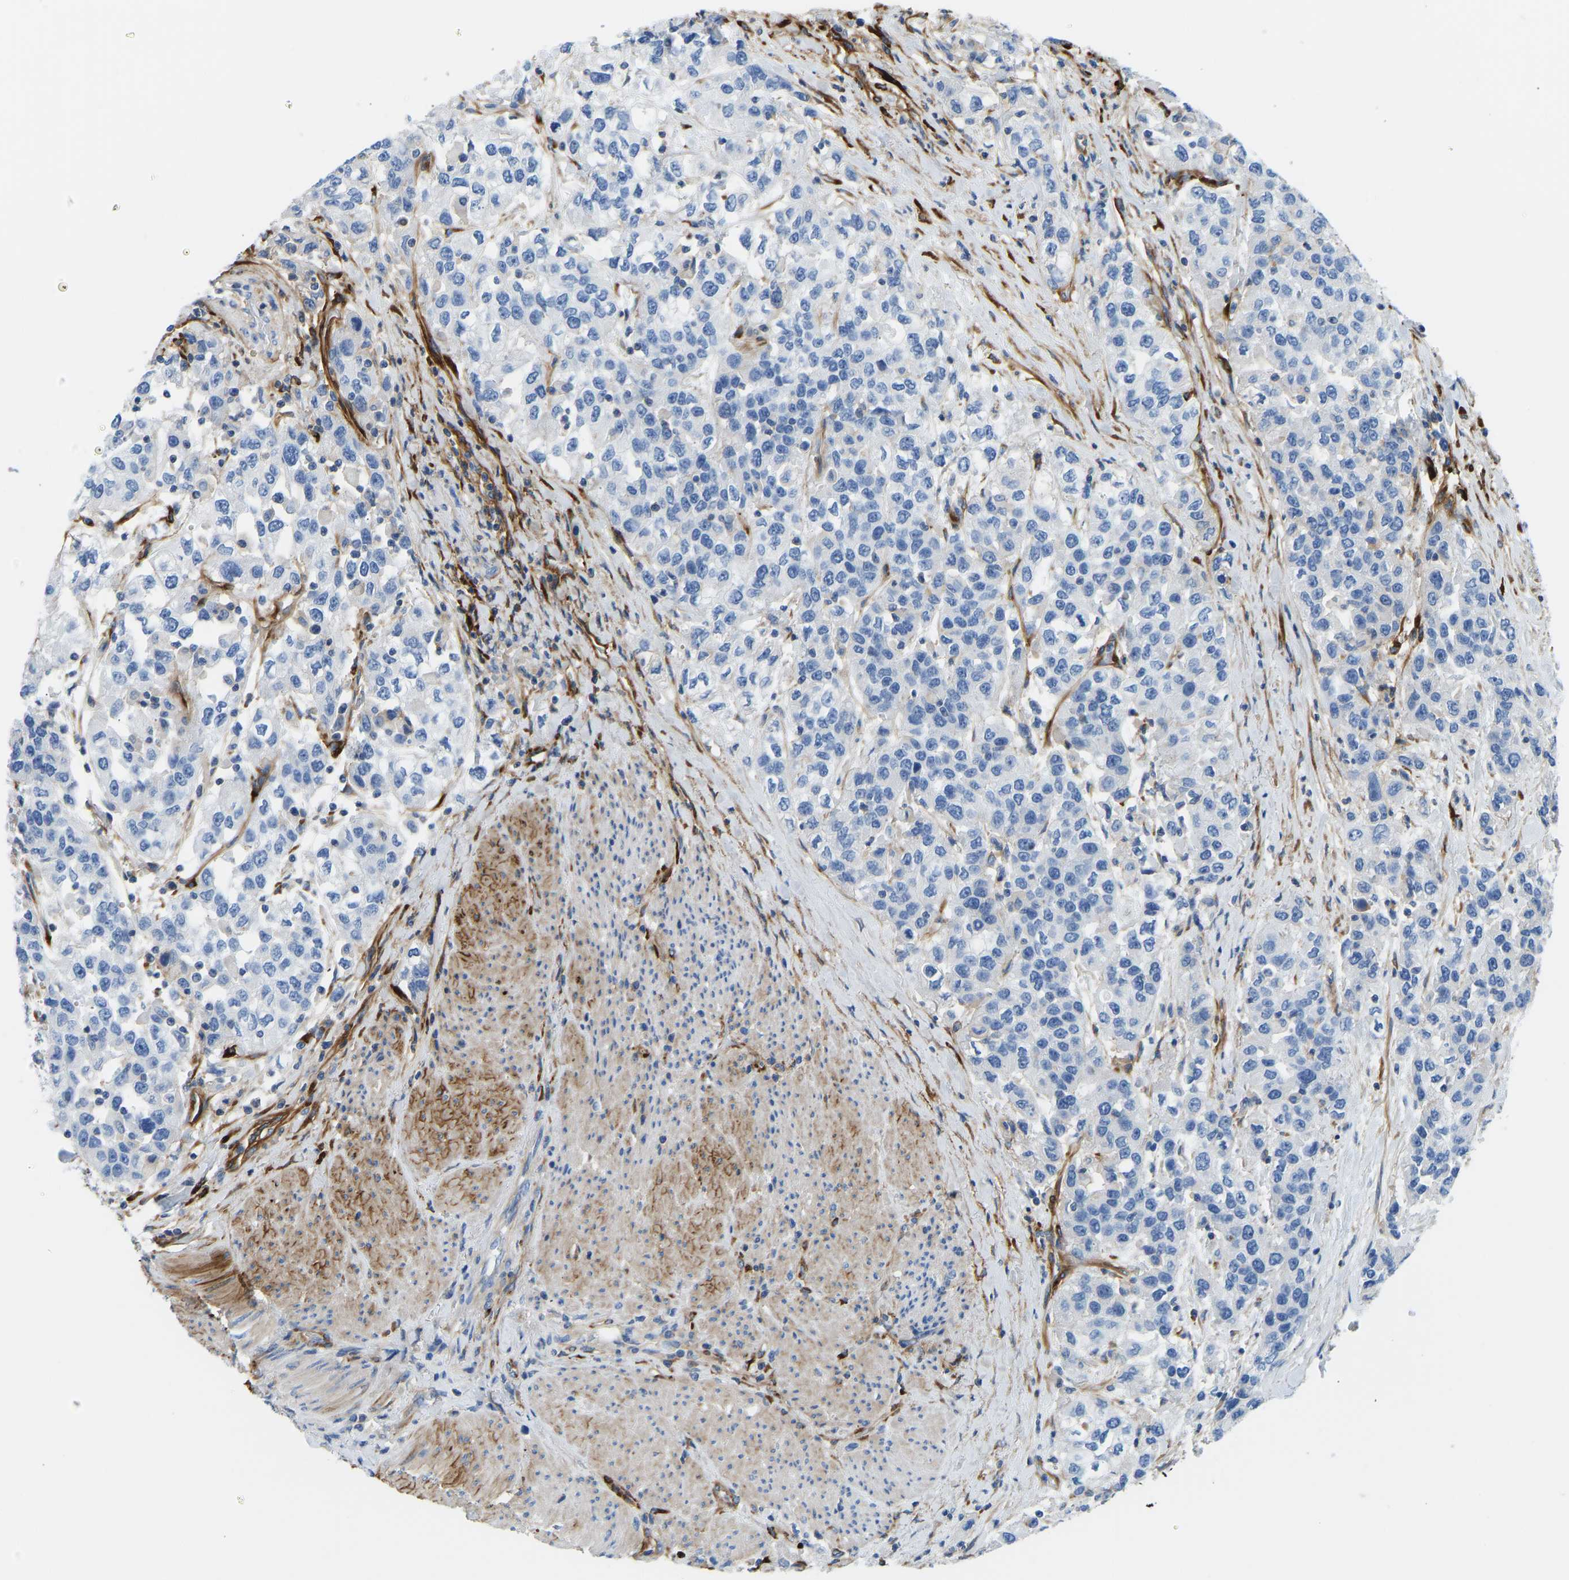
{"staining": {"intensity": "negative", "quantity": "none", "location": "none"}, "tissue": "urothelial cancer", "cell_type": "Tumor cells", "image_type": "cancer", "snomed": [{"axis": "morphology", "description": "Urothelial carcinoma, High grade"}, {"axis": "topography", "description": "Urinary bladder"}], "caption": "IHC of human high-grade urothelial carcinoma displays no positivity in tumor cells. The staining was performed using DAB to visualize the protein expression in brown, while the nuclei were stained in blue with hematoxylin (Magnification: 20x).", "gene": "COL15A1", "patient": {"sex": "female", "age": 80}}